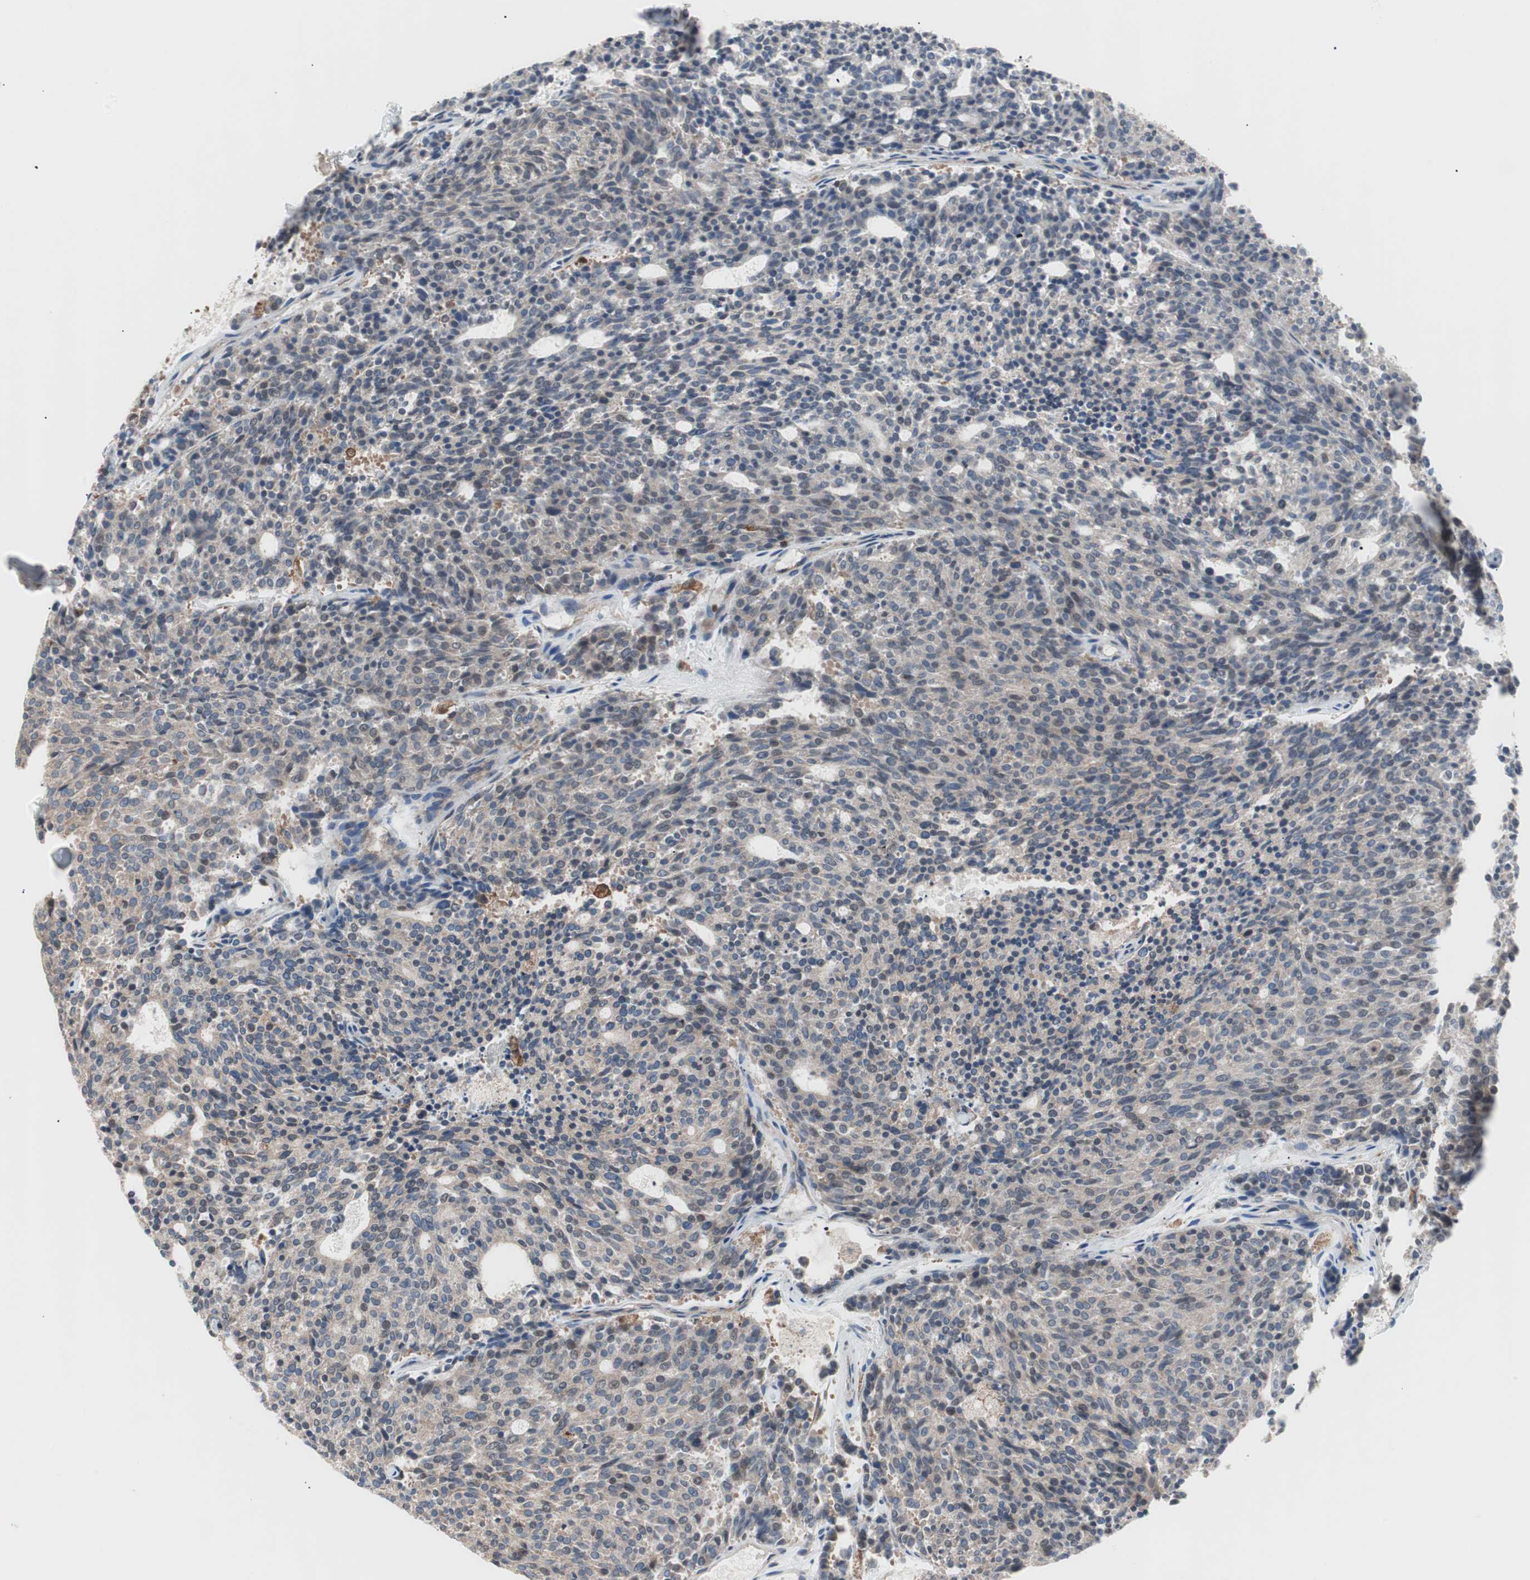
{"staining": {"intensity": "weak", "quantity": ">75%", "location": "cytoplasmic/membranous"}, "tissue": "carcinoid", "cell_type": "Tumor cells", "image_type": "cancer", "snomed": [{"axis": "morphology", "description": "Carcinoid, malignant, NOS"}, {"axis": "topography", "description": "Pancreas"}], "caption": "Protein expression analysis of human carcinoid (malignant) reveals weak cytoplasmic/membranous expression in approximately >75% of tumor cells. Immunohistochemistry (ihc) stains the protein in brown and the nuclei are stained blue.", "gene": "PIK3R1", "patient": {"sex": "female", "age": 54}}